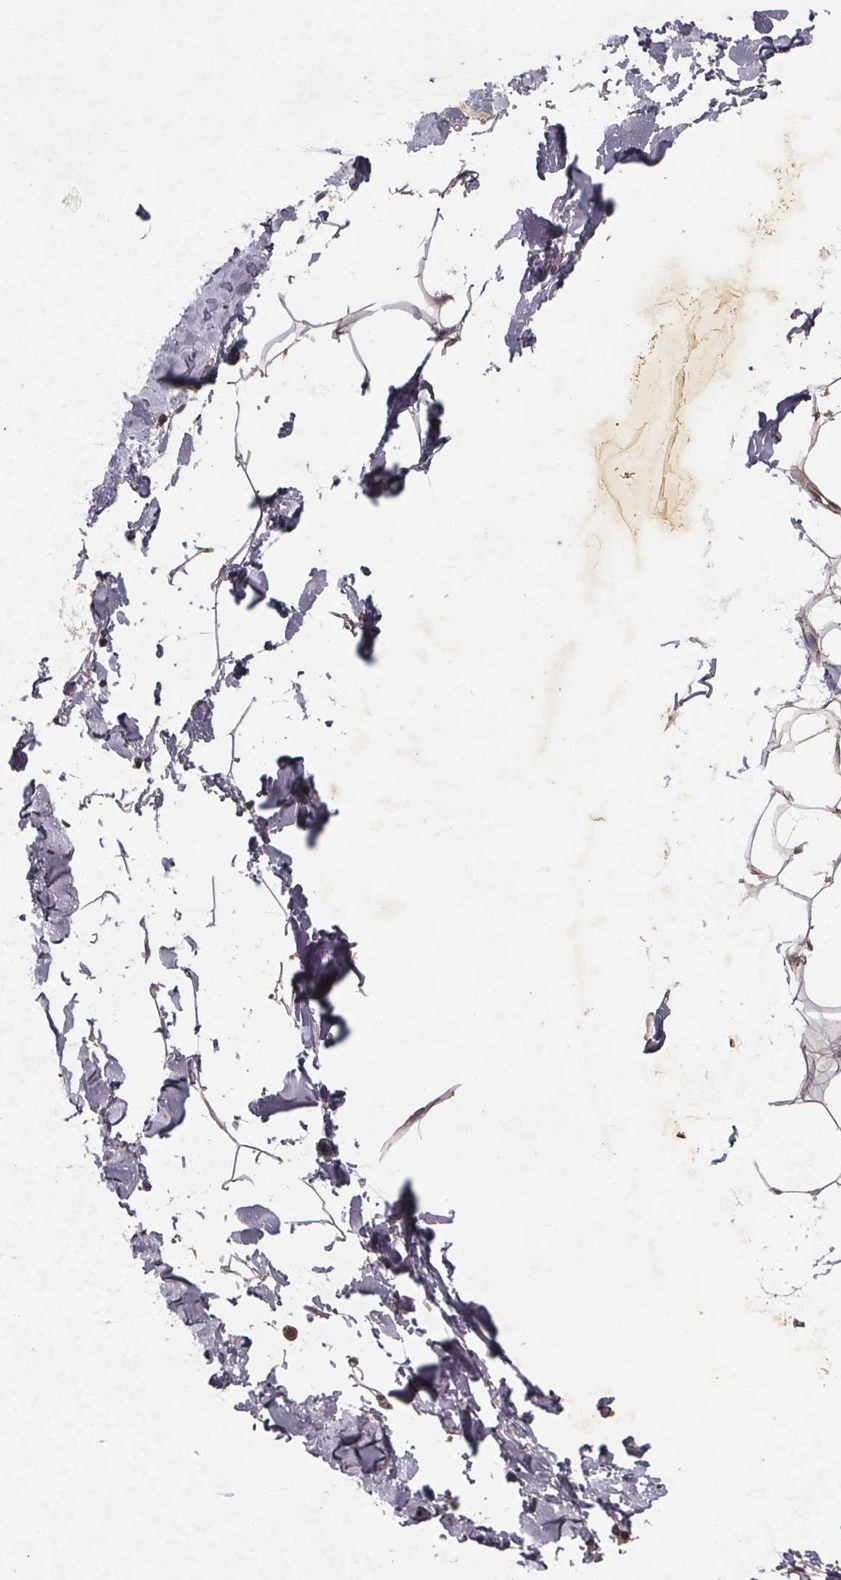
{"staining": {"intensity": "weak", "quantity": "25%-75%", "location": "cytoplasmic/membranous"}, "tissue": "breast", "cell_type": "Adipocytes", "image_type": "normal", "snomed": [{"axis": "morphology", "description": "Normal tissue, NOS"}, {"axis": "topography", "description": "Breast"}], "caption": "Immunohistochemical staining of normal breast shows low levels of weak cytoplasmic/membranous expression in about 25%-75% of adipocytes.", "gene": "PIERCE2", "patient": {"sex": "female", "age": 32}}